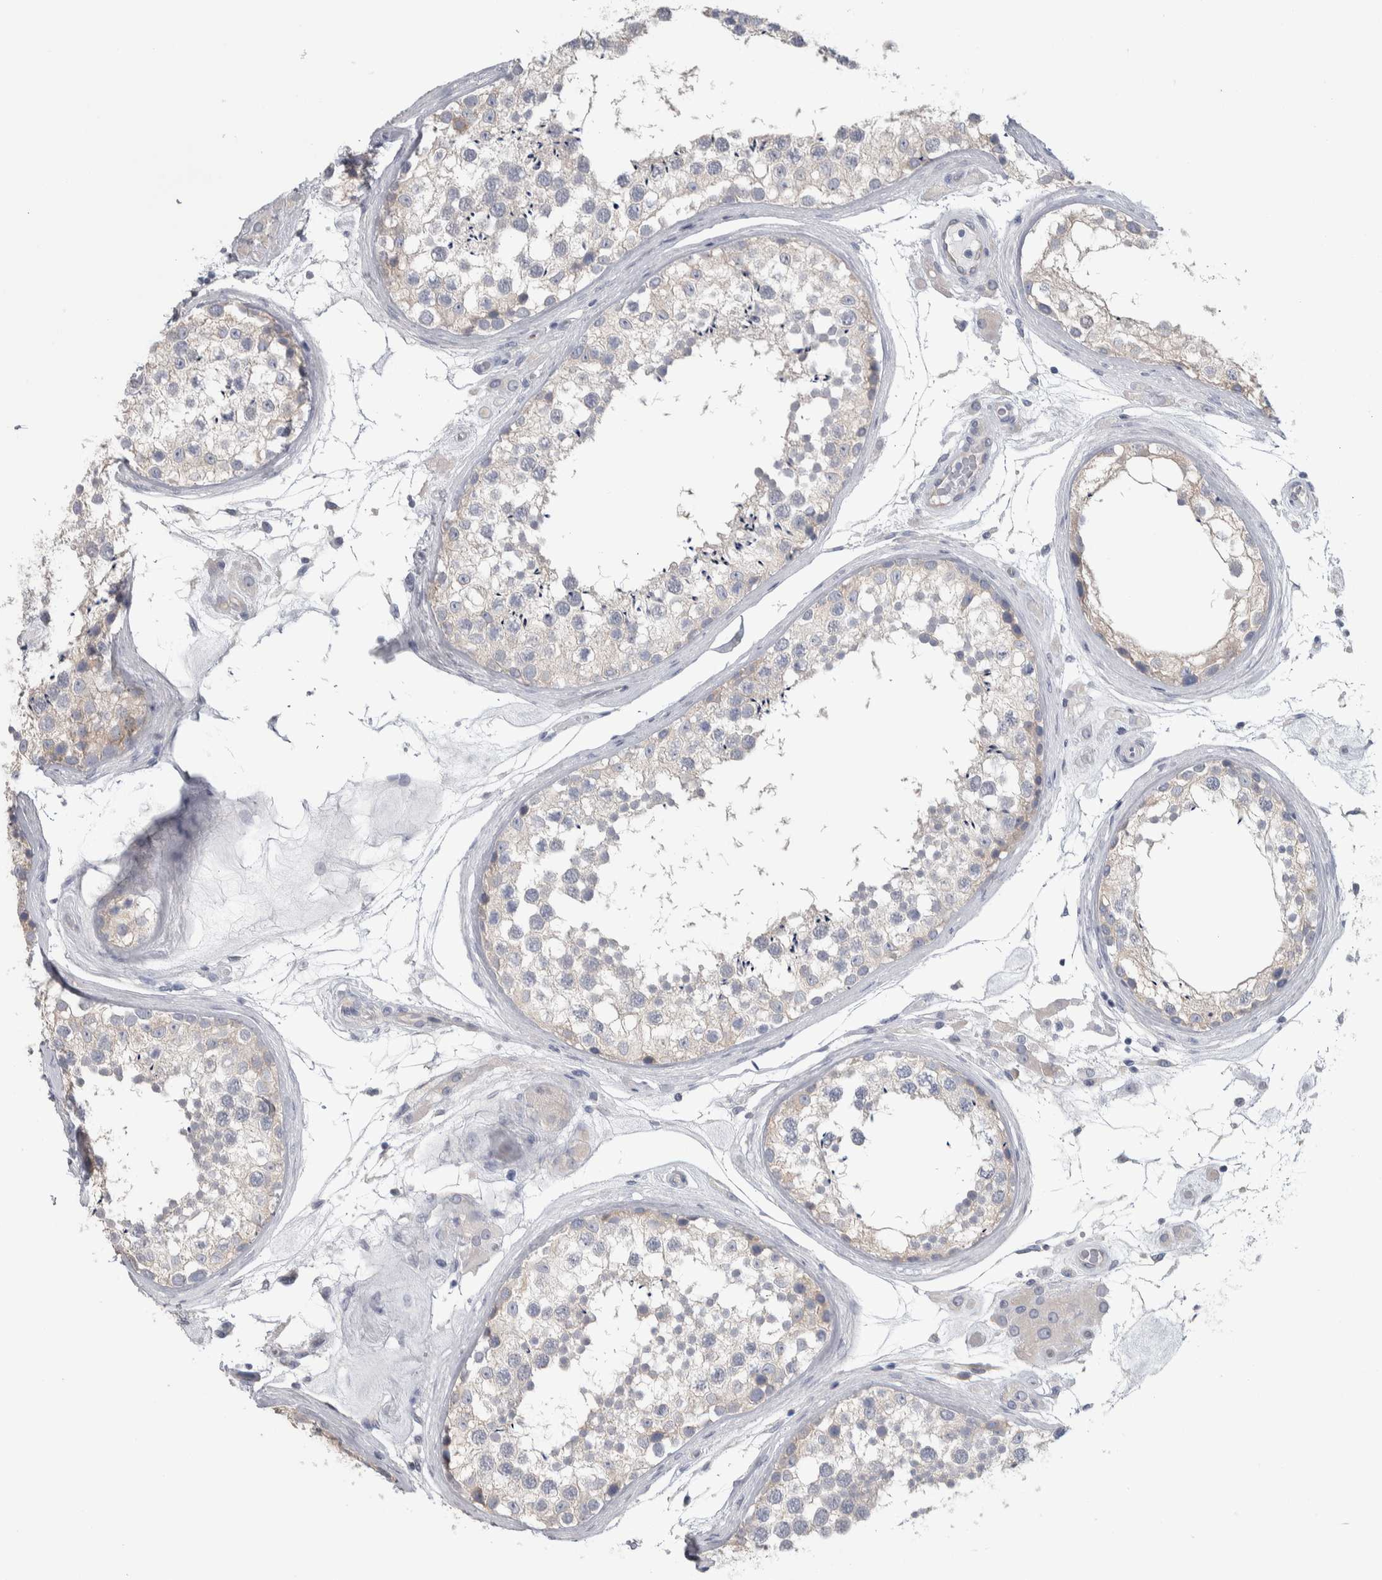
{"staining": {"intensity": "negative", "quantity": "none", "location": "none"}, "tissue": "testis", "cell_type": "Cells in seminiferous ducts", "image_type": "normal", "snomed": [{"axis": "morphology", "description": "Normal tissue, NOS"}, {"axis": "topography", "description": "Testis"}], "caption": "Cells in seminiferous ducts show no significant protein expression in unremarkable testis. (Stains: DAB (3,3'-diaminobenzidine) IHC with hematoxylin counter stain, Microscopy: brightfield microscopy at high magnification).", "gene": "GPHN", "patient": {"sex": "male", "age": 46}}